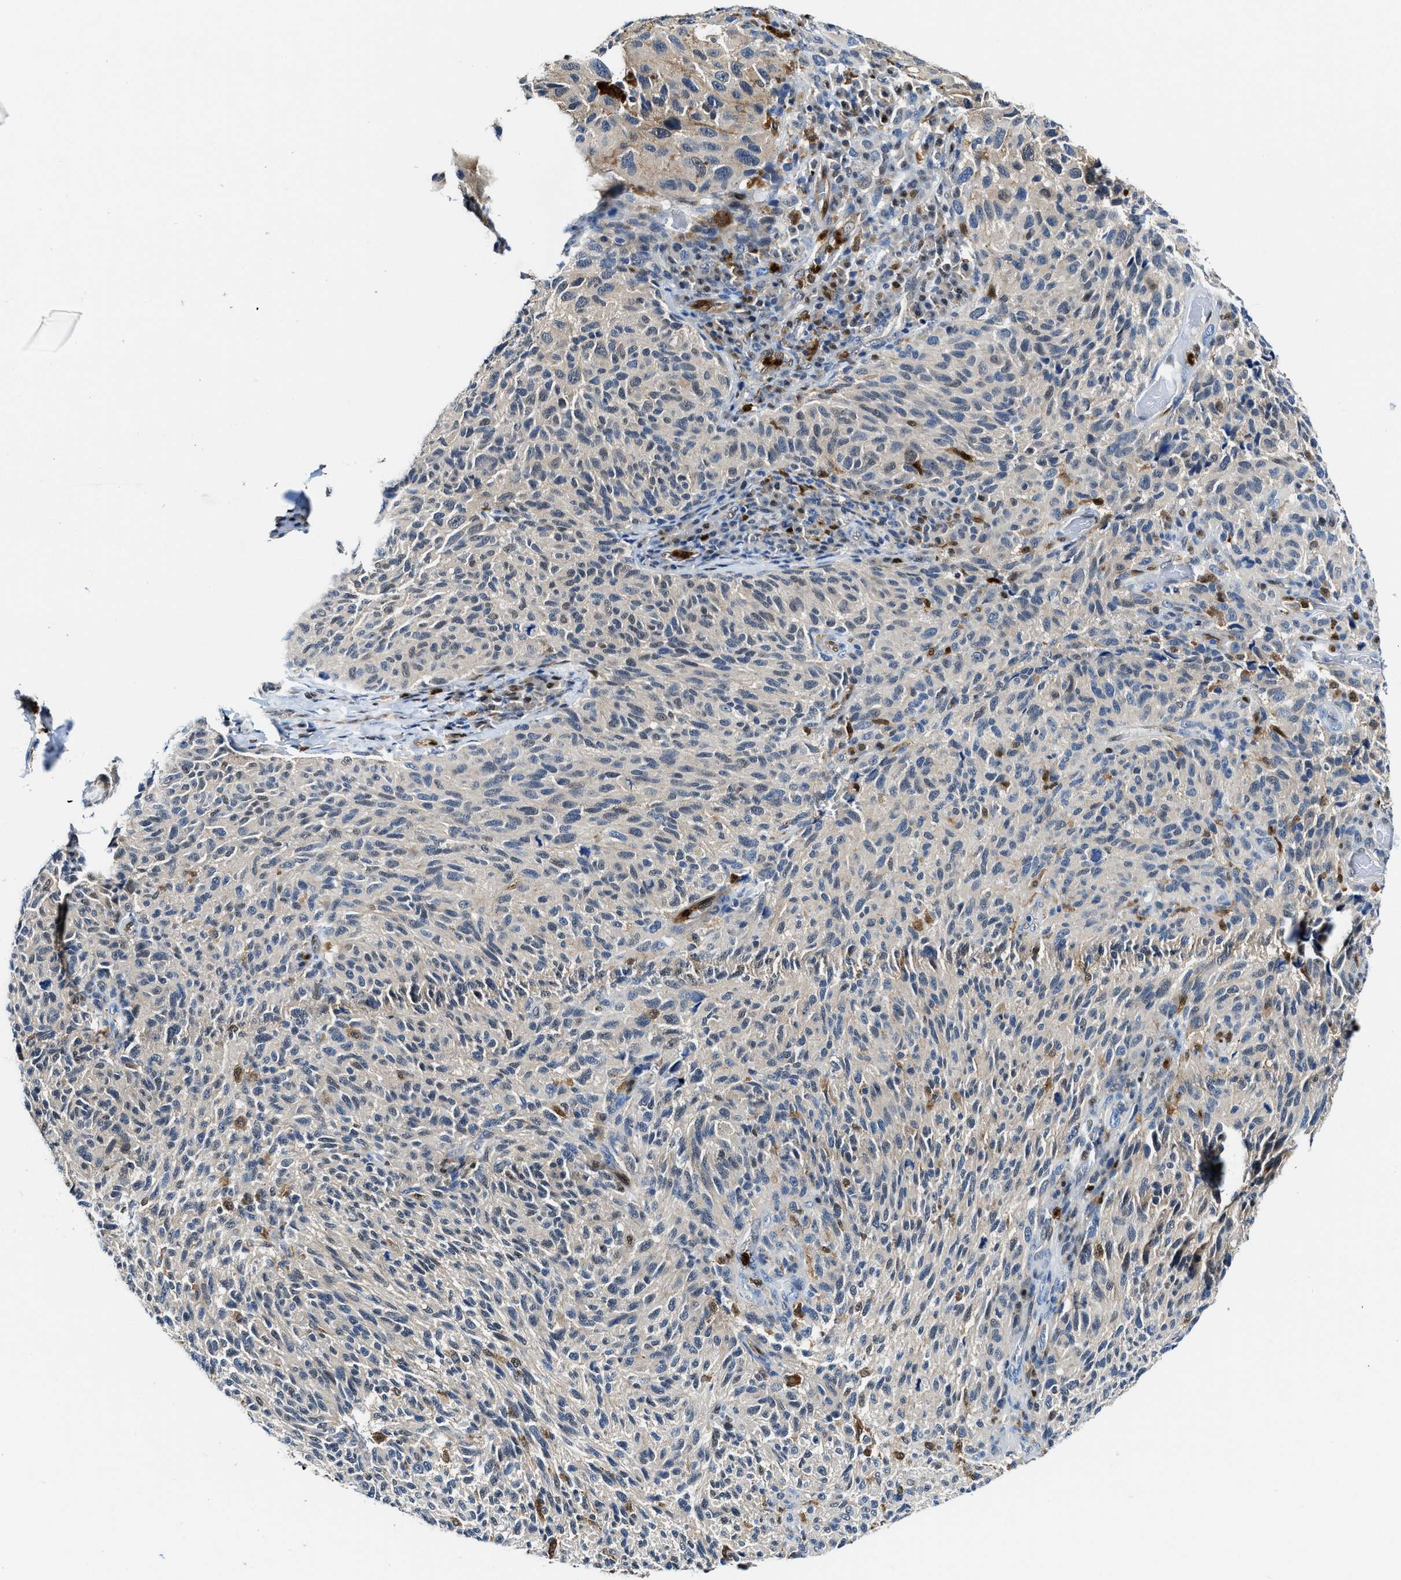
{"staining": {"intensity": "negative", "quantity": "none", "location": "none"}, "tissue": "melanoma", "cell_type": "Tumor cells", "image_type": "cancer", "snomed": [{"axis": "morphology", "description": "Malignant melanoma, NOS"}, {"axis": "topography", "description": "Skin"}], "caption": "Tumor cells are negative for protein expression in human melanoma.", "gene": "LTA4H", "patient": {"sex": "female", "age": 73}}